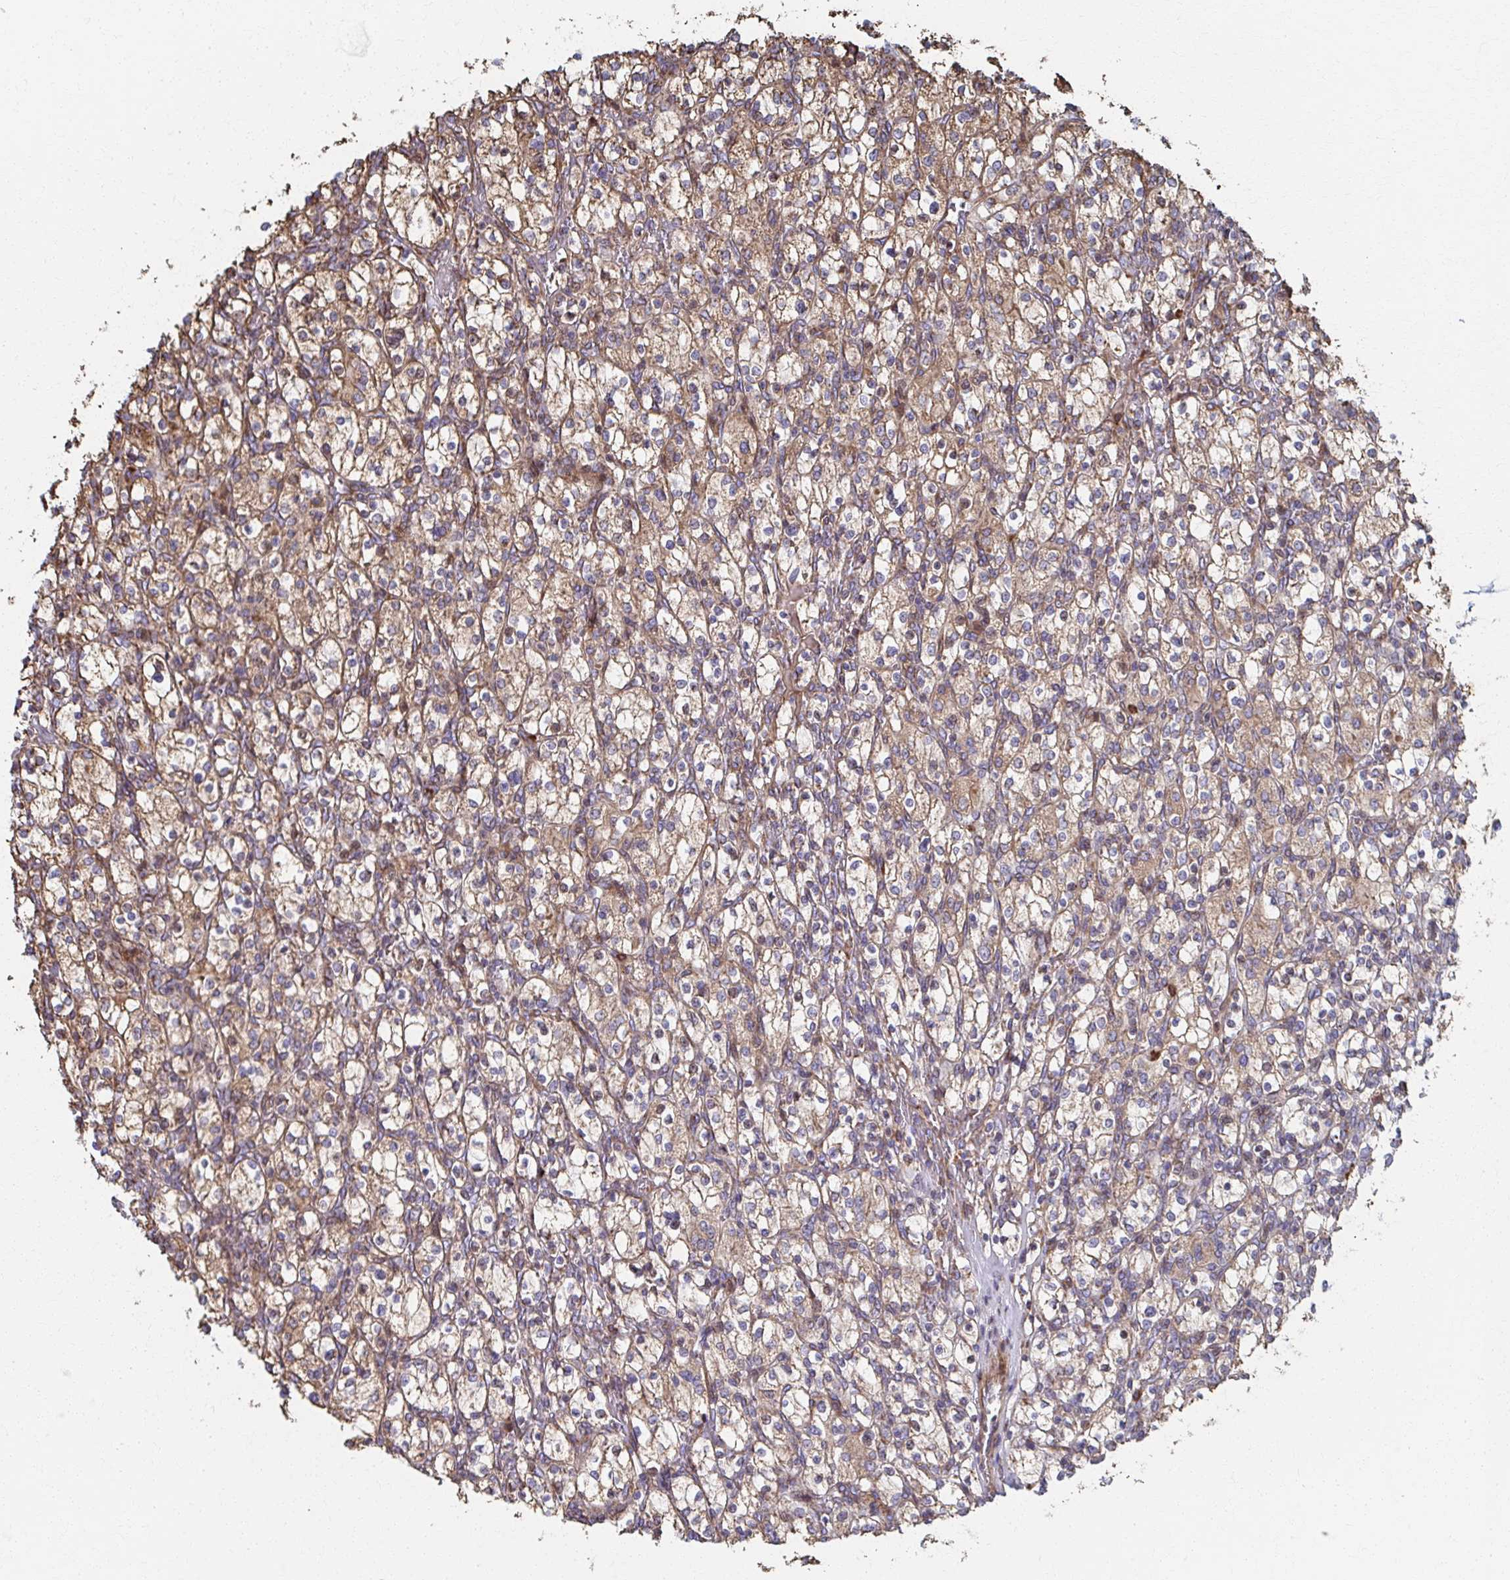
{"staining": {"intensity": "moderate", "quantity": ">75%", "location": "cytoplasmic/membranous"}, "tissue": "renal cancer", "cell_type": "Tumor cells", "image_type": "cancer", "snomed": [{"axis": "morphology", "description": "Adenocarcinoma, NOS"}, {"axis": "topography", "description": "Kidney"}], "caption": "Protein staining displays moderate cytoplasmic/membranous staining in about >75% of tumor cells in renal adenocarcinoma.", "gene": "SAT1", "patient": {"sex": "female", "age": 83}}